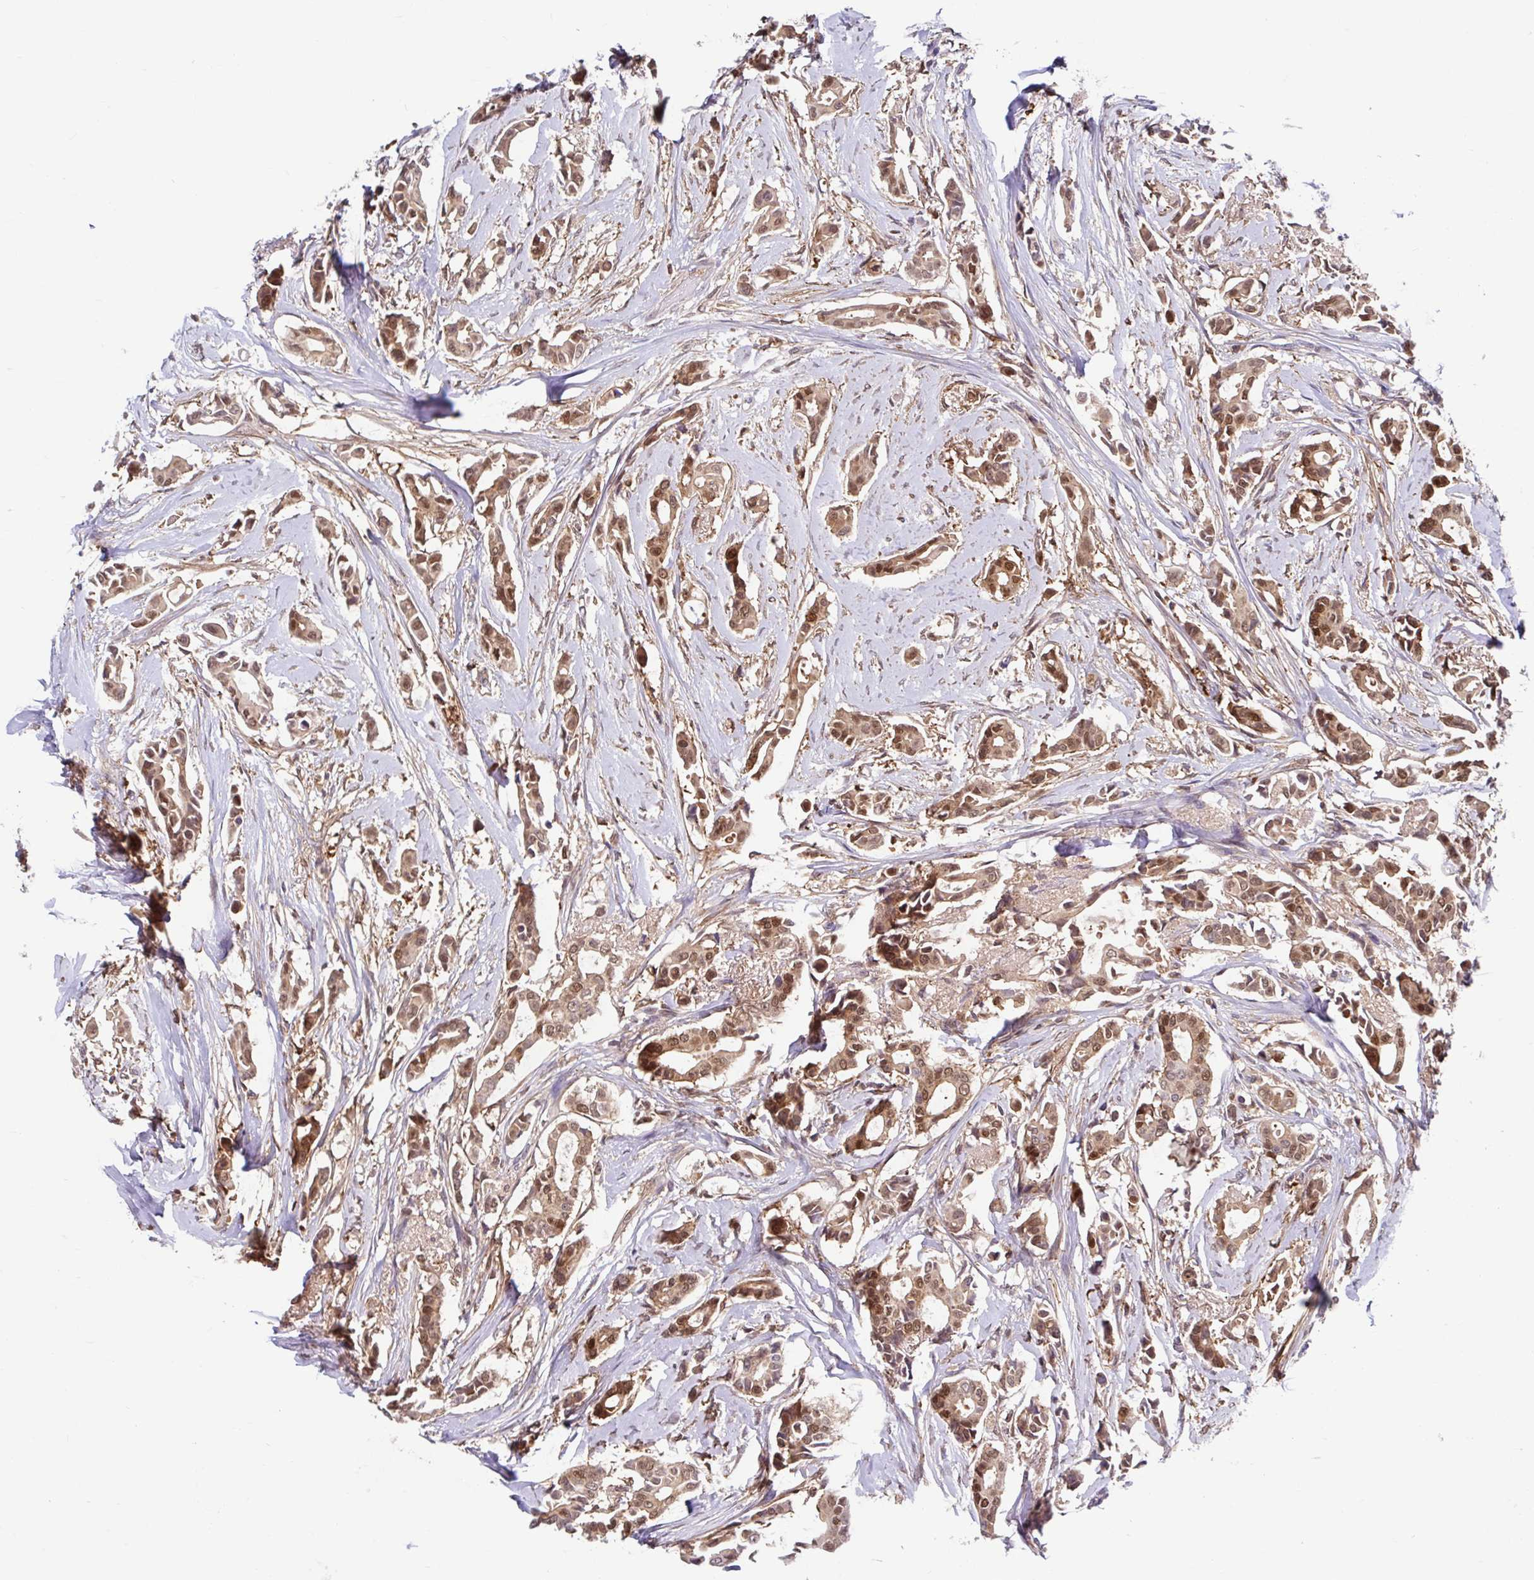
{"staining": {"intensity": "moderate", "quantity": ">75%", "location": "cytoplasmic/membranous,nuclear"}, "tissue": "breast cancer", "cell_type": "Tumor cells", "image_type": "cancer", "snomed": [{"axis": "morphology", "description": "Duct carcinoma"}, {"axis": "topography", "description": "Breast"}], "caption": "The image shows staining of breast cancer, revealing moderate cytoplasmic/membranous and nuclear protein positivity (brown color) within tumor cells.", "gene": "BLVRA", "patient": {"sex": "female", "age": 64}}